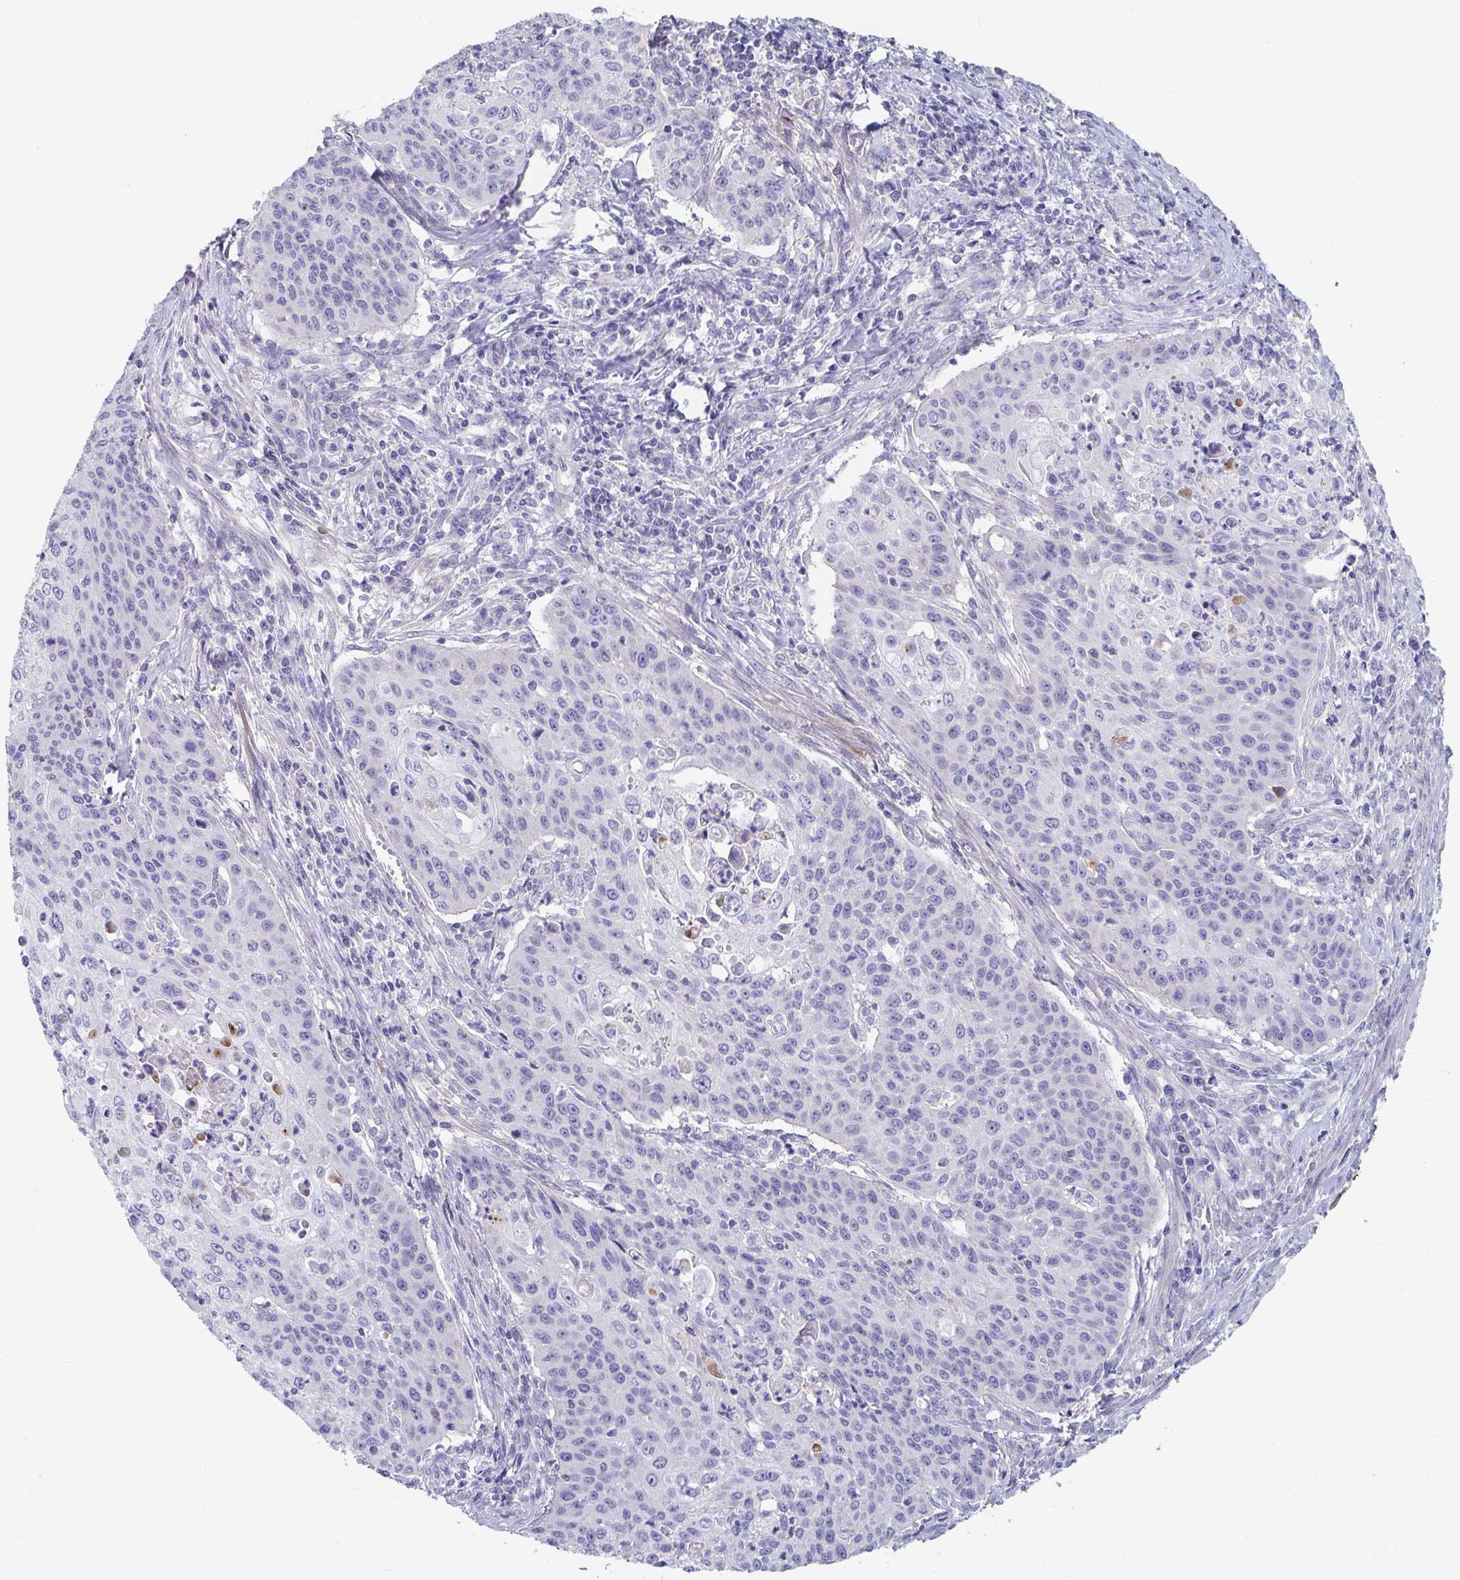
{"staining": {"intensity": "negative", "quantity": "none", "location": "none"}, "tissue": "cervical cancer", "cell_type": "Tumor cells", "image_type": "cancer", "snomed": [{"axis": "morphology", "description": "Squamous cell carcinoma, NOS"}, {"axis": "topography", "description": "Cervix"}], "caption": "The image shows no staining of tumor cells in cervical squamous cell carcinoma.", "gene": "ZNF561", "patient": {"sex": "female", "age": 65}}